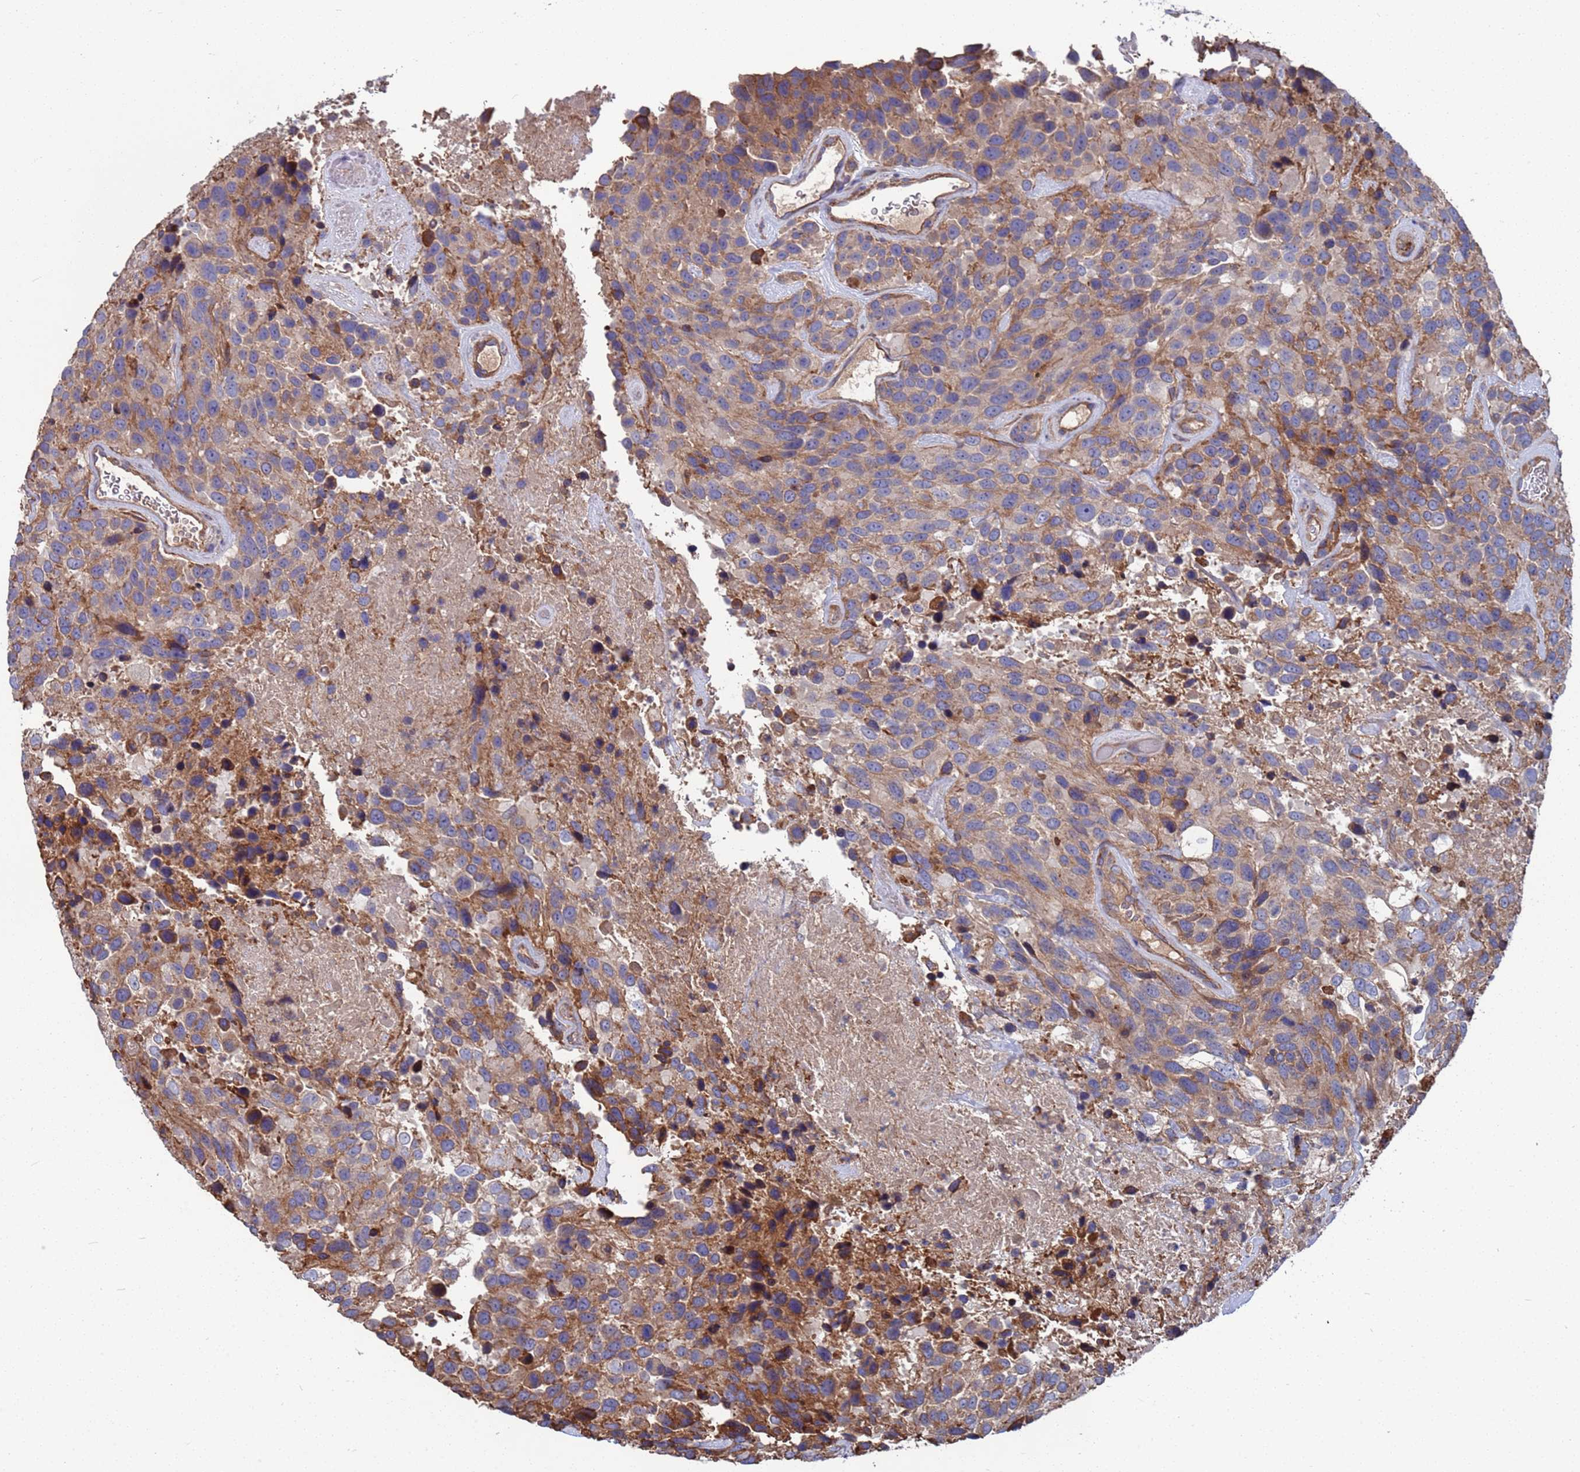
{"staining": {"intensity": "moderate", "quantity": "25%-75%", "location": "cytoplasmic/membranous"}, "tissue": "urothelial cancer", "cell_type": "Tumor cells", "image_type": "cancer", "snomed": [{"axis": "morphology", "description": "Urothelial carcinoma, High grade"}, {"axis": "topography", "description": "Urinary bladder"}], "caption": "An image of human urothelial cancer stained for a protein demonstrates moderate cytoplasmic/membranous brown staining in tumor cells.", "gene": "PYCR1", "patient": {"sex": "female", "age": 70}}